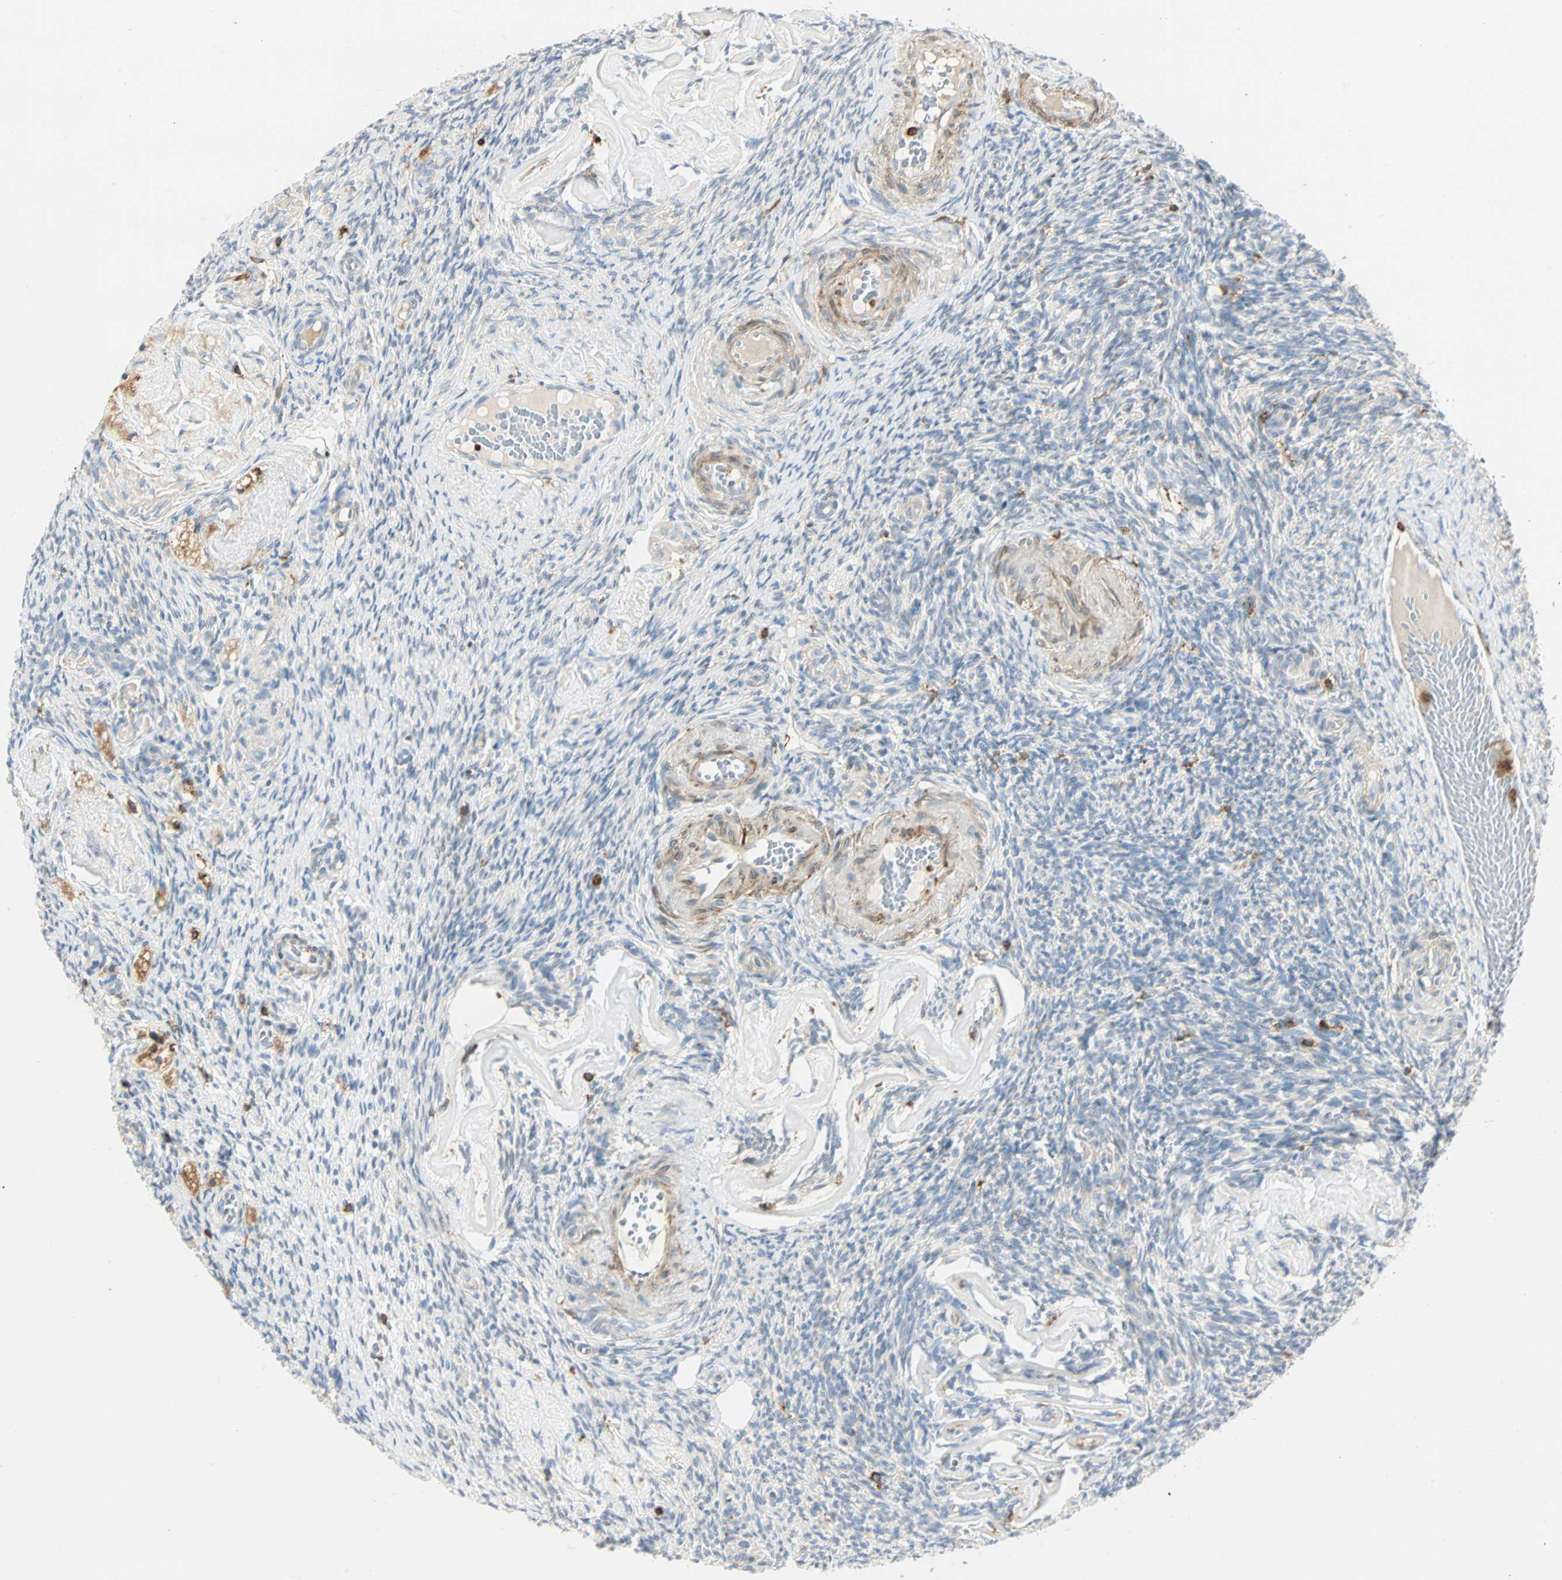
{"staining": {"intensity": "strong", "quantity": "<25%", "location": "cytoplasmic/membranous"}, "tissue": "ovary", "cell_type": "Ovarian stroma cells", "image_type": "normal", "snomed": [{"axis": "morphology", "description": "Normal tissue, NOS"}, {"axis": "topography", "description": "Ovary"}], "caption": "Immunohistochemical staining of benign human ovary reveals medium levels of strong cytoplasmic/membranous expression in about <25% of ovarian stroma cells.", "gene": "FMNL1", "patient": {"sex": "female", "age": 60}}